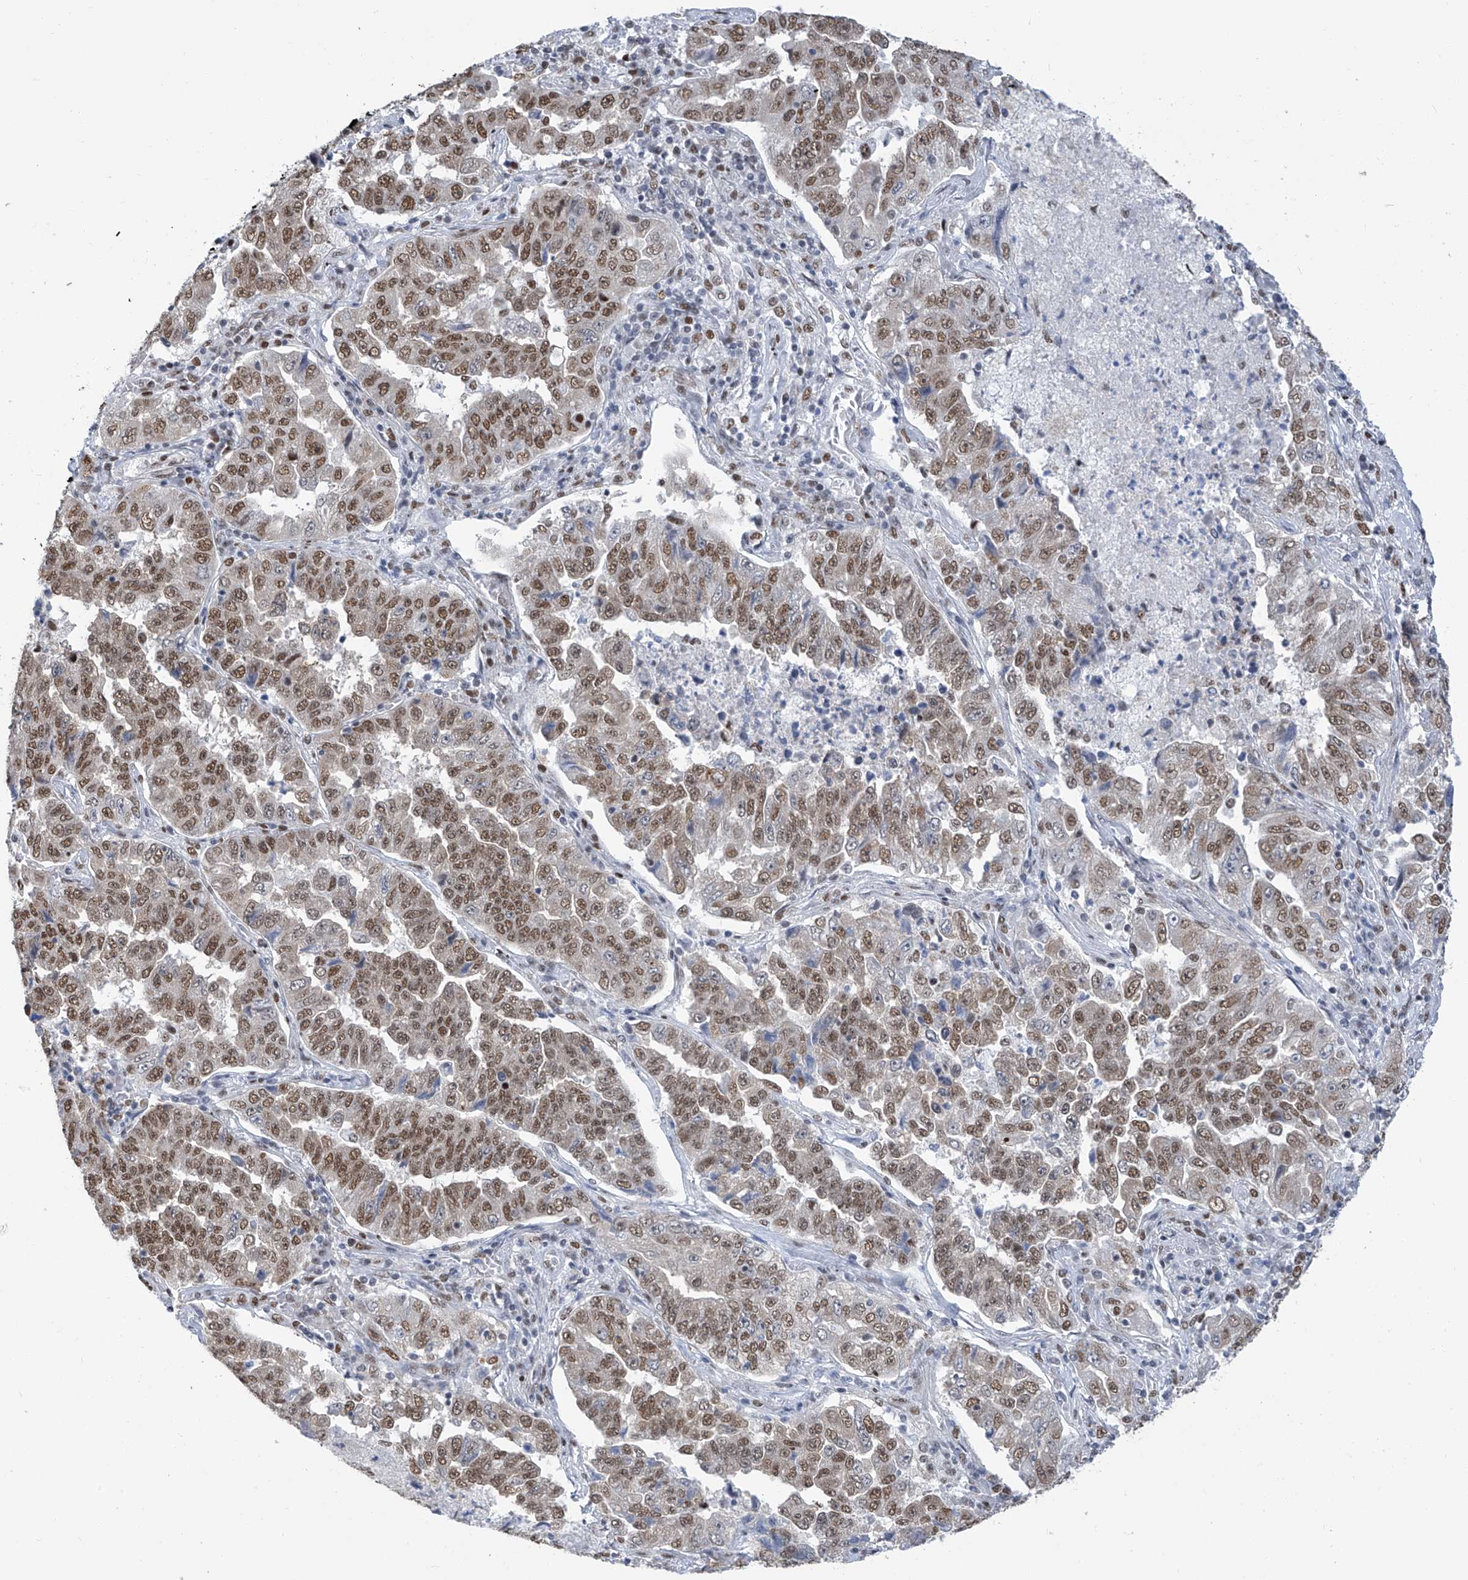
{"staining": {"intensity": "moderate", "quantity": ">75%", "location": "nuclear"}, "tissue": "lung cancer", "cell_type": "Tumor cells", "image_type": "cancer", "snomed": [{"axis": "morphology", "description": "Adenocarcinoma, NOS"}, {"axis": "topography", "description": "Lung"}], "caption": "Adenocarcinoma (lung) was stained to show a protein in brown. There is medium levels of moderate nuclear positivity in approximately >75% of tumor cells.", "gene": "KHSRP", "patient": {"sex": "female", "age": 51}}